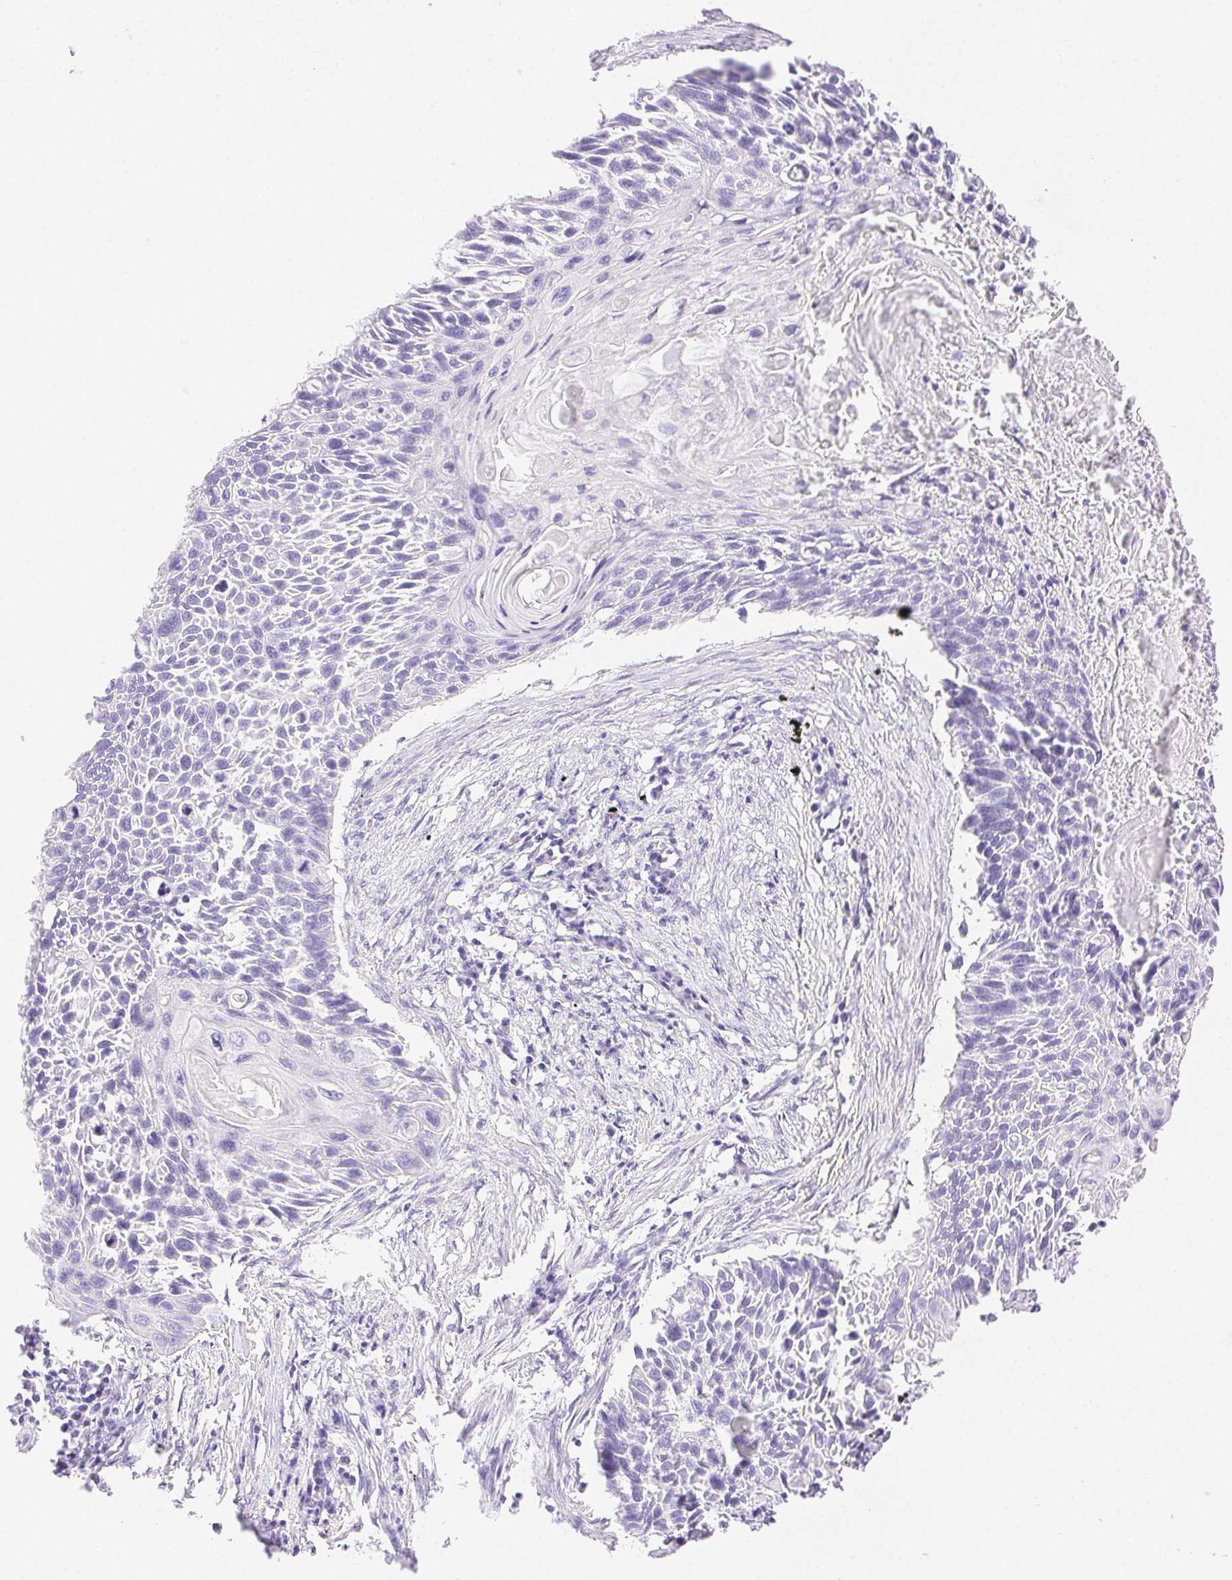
{"staining": {"intensity": "negative", "quantity": "none", "location": "none"}, "tissue": "lung cancer", "cell_type": "Tumor cells", "image_type": "cancer", "snomed": [{"axis": "morphology", "description": "Squamous cell carcinoma, NOS"}, {"axis": "topography", "description": "Lung"}], "caption": "Lung cancer was stained to show a protein in brown. There is no significant staining in tumor cells. (IHC, brightfield microscopy, high magnification).", "gene": "SPACA4", "patient": {"sex": "male", "age": 78}}